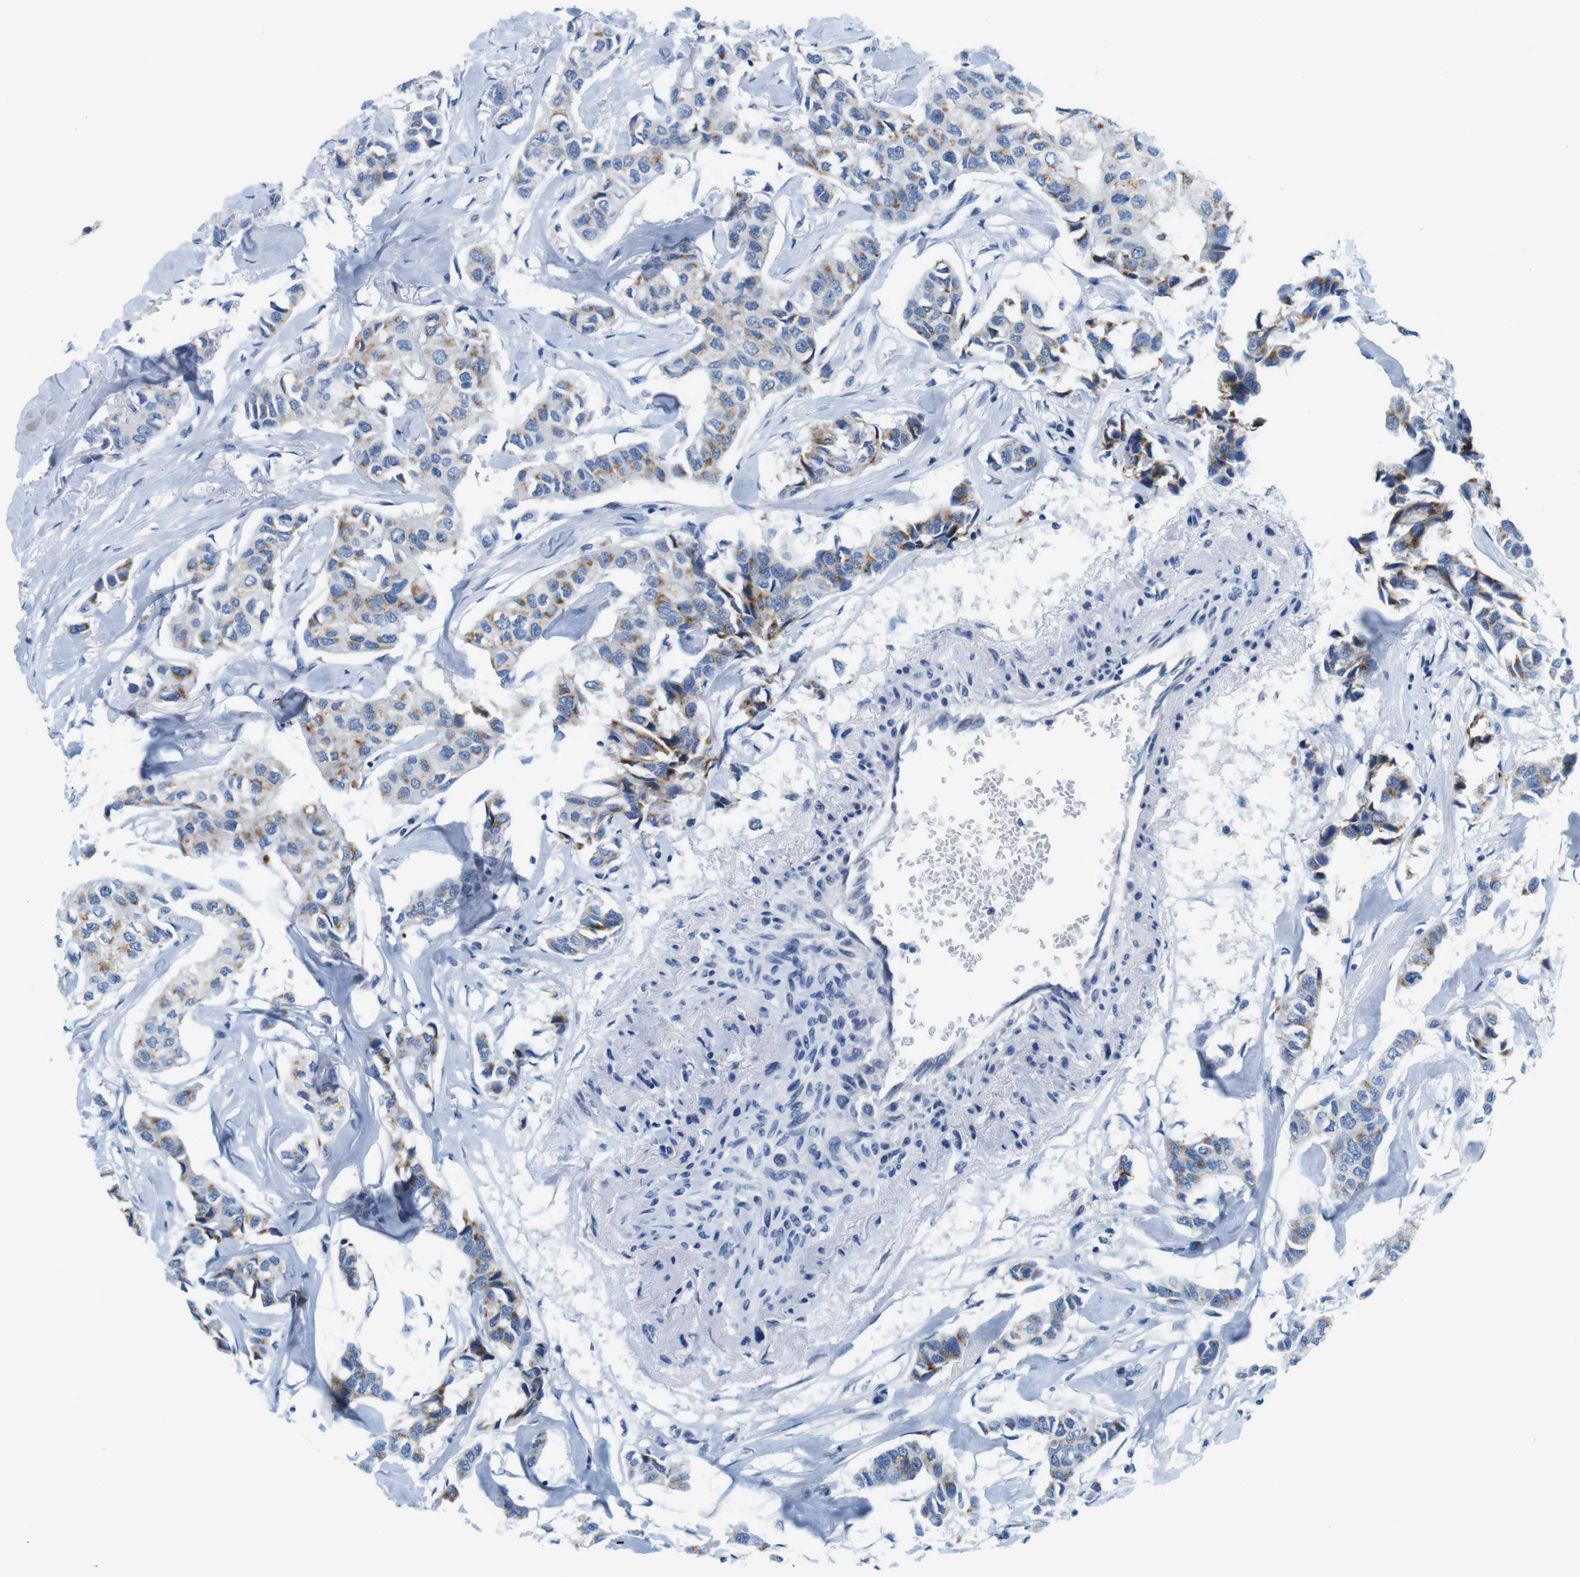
{"staining": {"intensity": "moderate", "quantity": "25%-75%", "location": "cytoplasmic/membranous"}, "tissue": "breast cancer", "cell_type": "Tumor cells", "image_type": "cancer", "snomed": [{"axis": "morphology", "description": "Duct carcinoma"}, {"axis": "topography", "description": "Breast"}], "caption": "Immunohistochemical staining of breast cancer (invasive ductal carcinoma) shows medium levels of moderate cytoplasmic/membranous protein positivity in about 25%-75% of tumor cells.", "gene": "GOLGA2", "patient": {"sex": "female", "age": 80}}